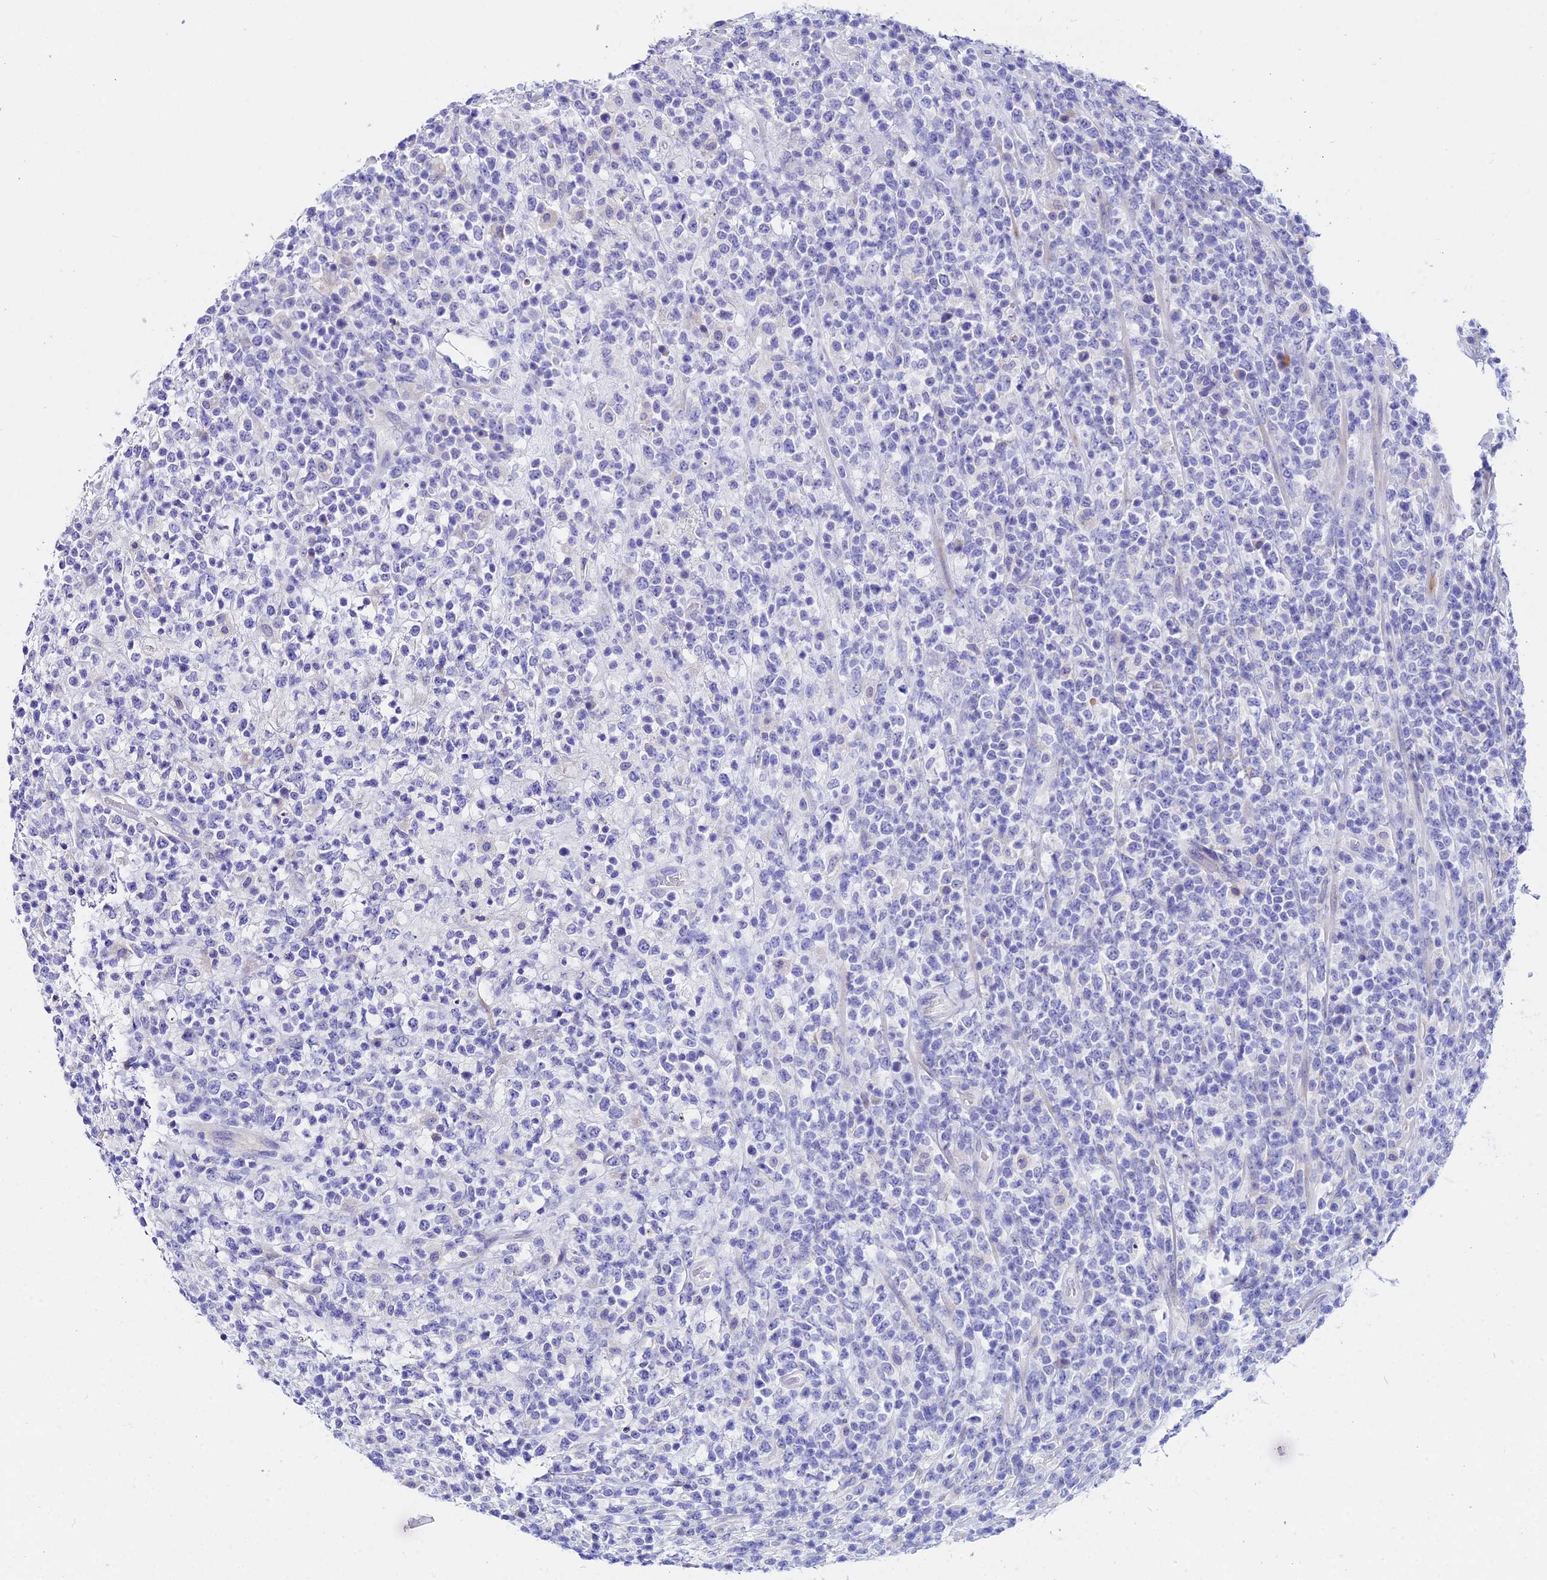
{"staining": {"intensity": "negative", "quantity": "none", "location": "none"}, "tissue": "lymphoma", "cell_type": "Tumor cells", "image_type": "cancer", "snomed": [{"axis": "morphology", "description": "Malignant lymphoma, non-Hodgkin's type, High grade"}, {"axis": "topography", "description": "Colon"}], "caption": "Immunohistochemistry image of lymphoma stained for a protein (brown), which exhibits no staining in tumor cells. (Immunohistochemistry, brightfield microscopy, high magnification).", "gene": "CEP41", "patient": {"sex": "female", "age": 53}}